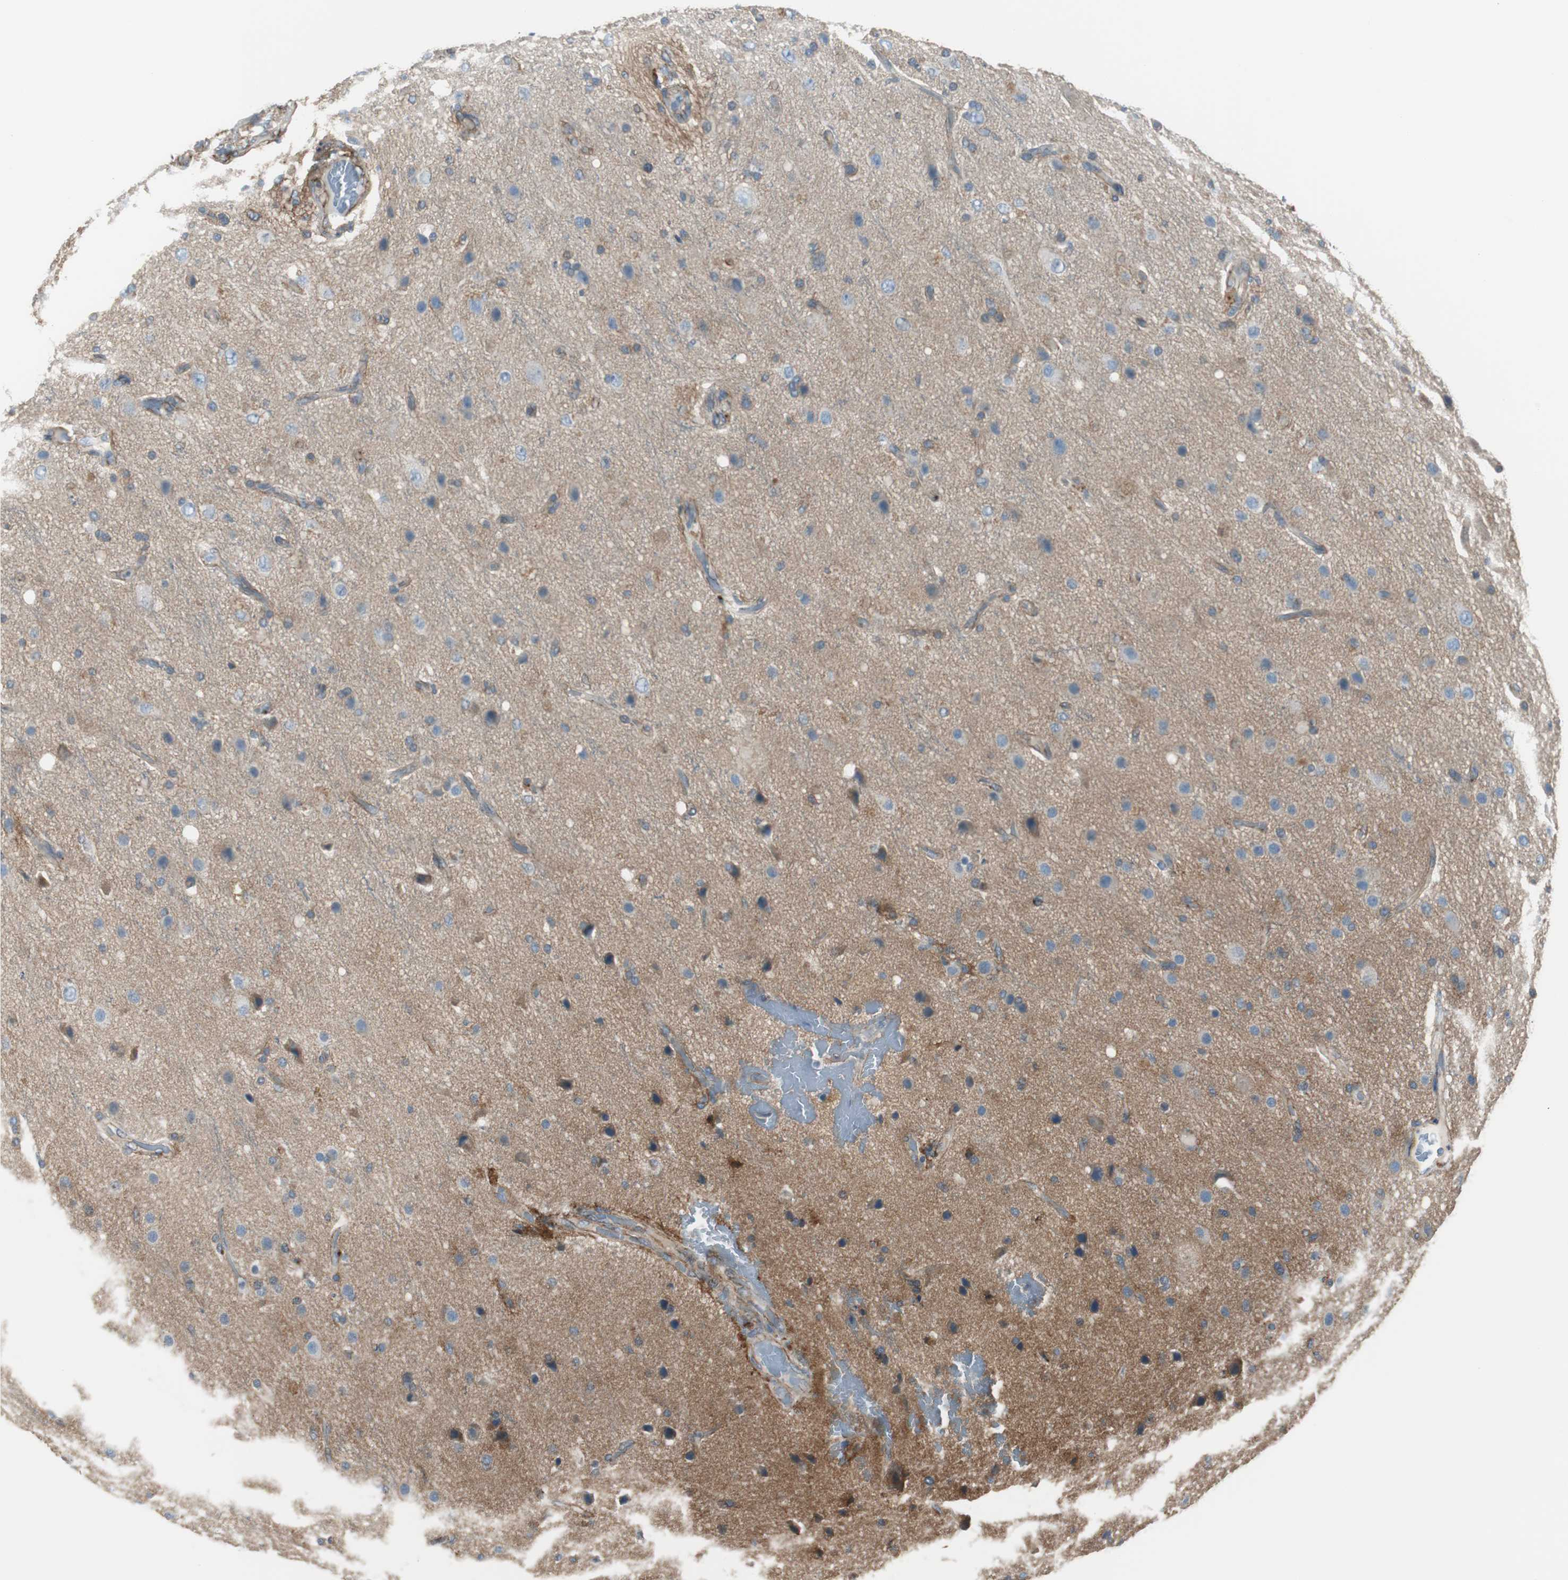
{"staining": {"intensity": "weak", "quantity": "<25%", "location": "cytoplasmic/membranous"}, "tissue": "glioma", "cell_type": "Tumor cells", "image_type": "cancer", "snomed": [{"axis": "morphology", "description": "Normal tissue, NOS"}, {"axis": "morphology", "description": "Glioma, malignant, High grade"}, {"axis": "topography", "description": "Cerebral cortex"}], "caption": "Immunohistochemical staining of malignant high-grade glioma reveals no significant positivity in tumor cells. (DAB (3,3'-diaminobenzidine) immunohistochemistry, high magnification).", "gene": "STXBP4", "patient": {"sex": "male", "age": 77}}